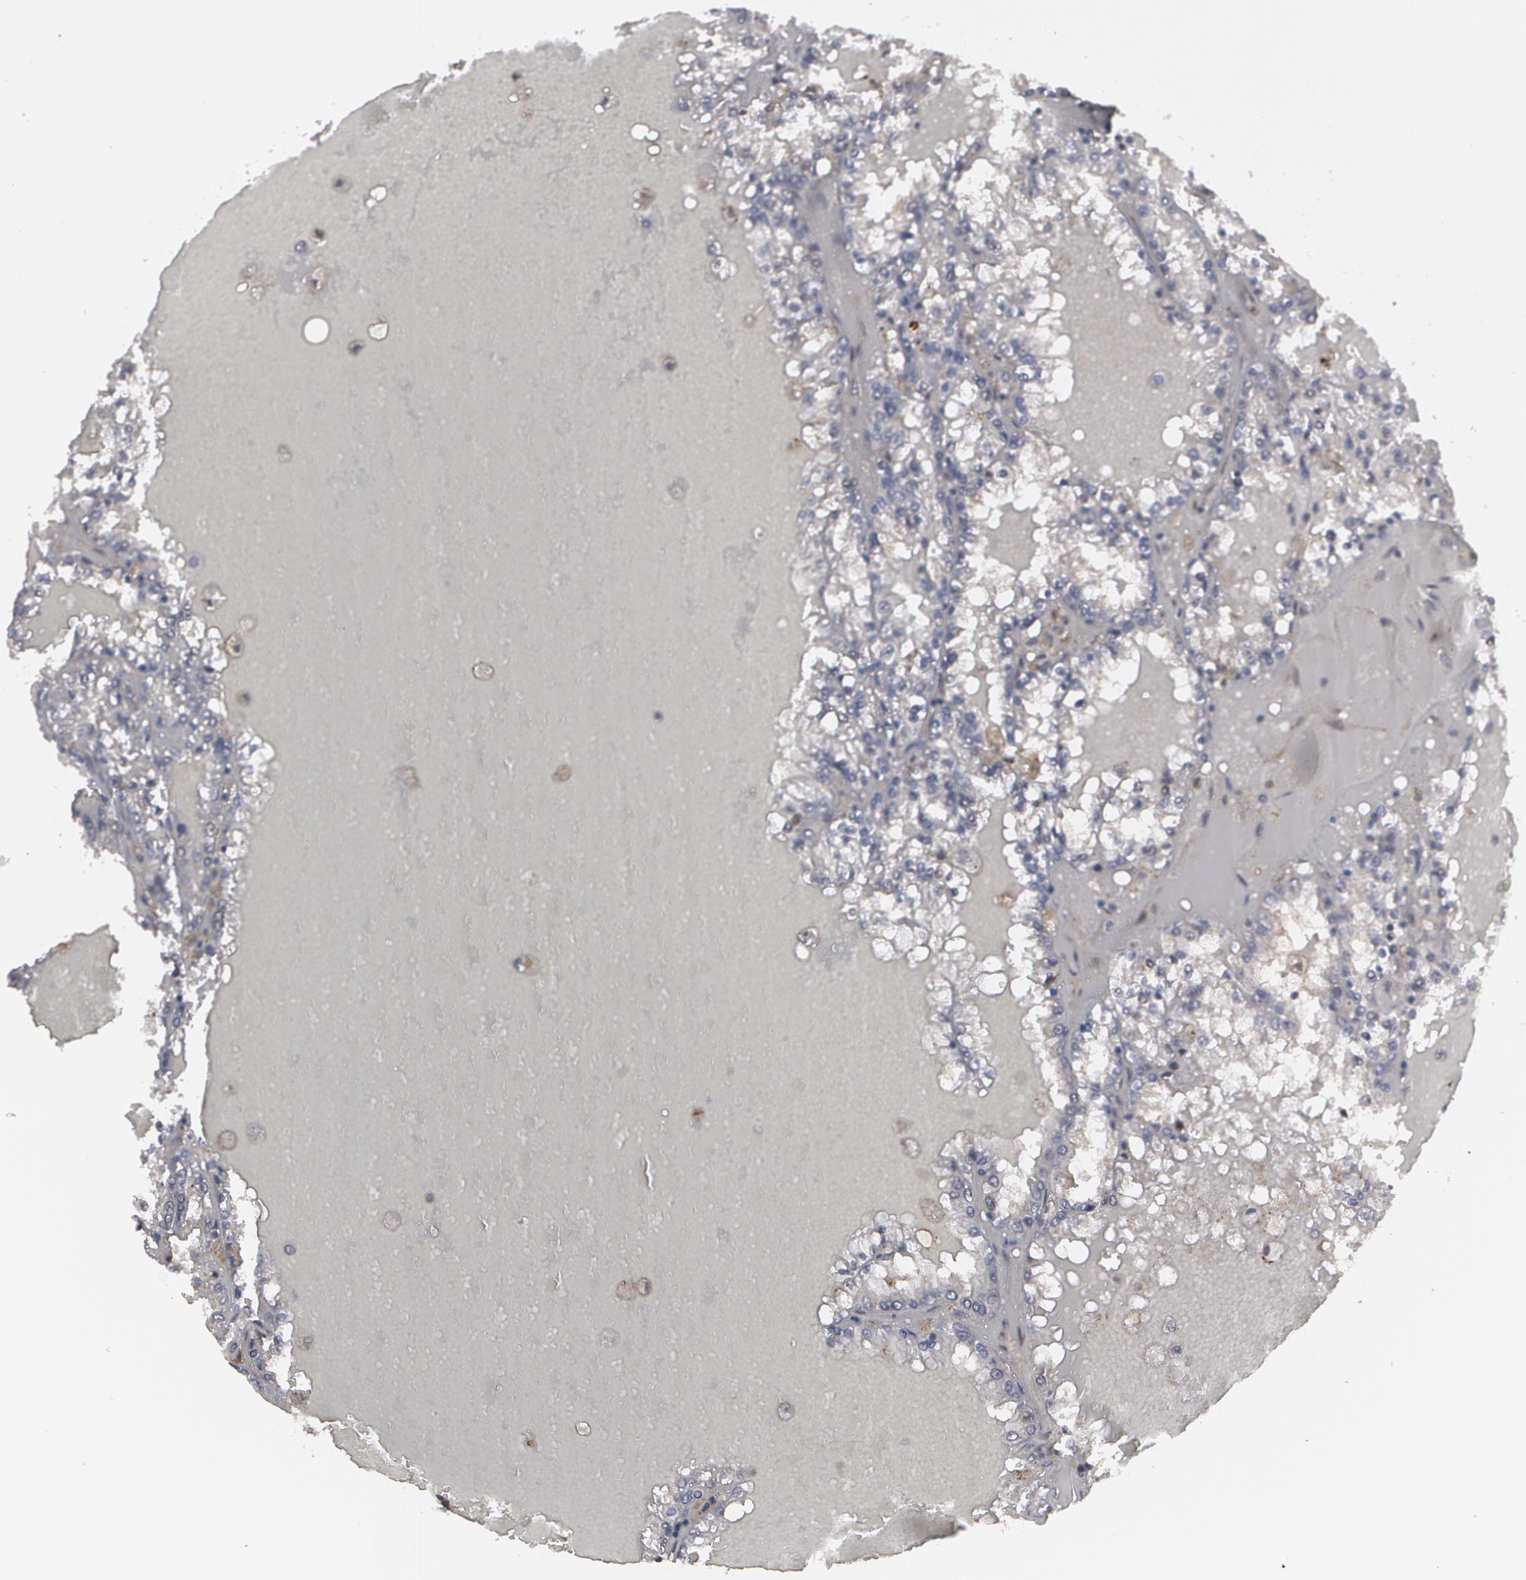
{"staining": {"intensity": "weak", "quantity": "<25%", "location": "nuclear"}, "tissue": "renal cancer", "cell_type": "Tumor cells", "image_type": "cancer", "snomed": [{"axis": "morphology", "description": "Adenocarcinoma, NOS"}, {"axis": "topography", "description": "Kidney"}], "caption": "Tumor cells are negative for protein expression in human renal cancer.", "gene": "INTS6", "patient": {"sex": "female", "age": 56}}